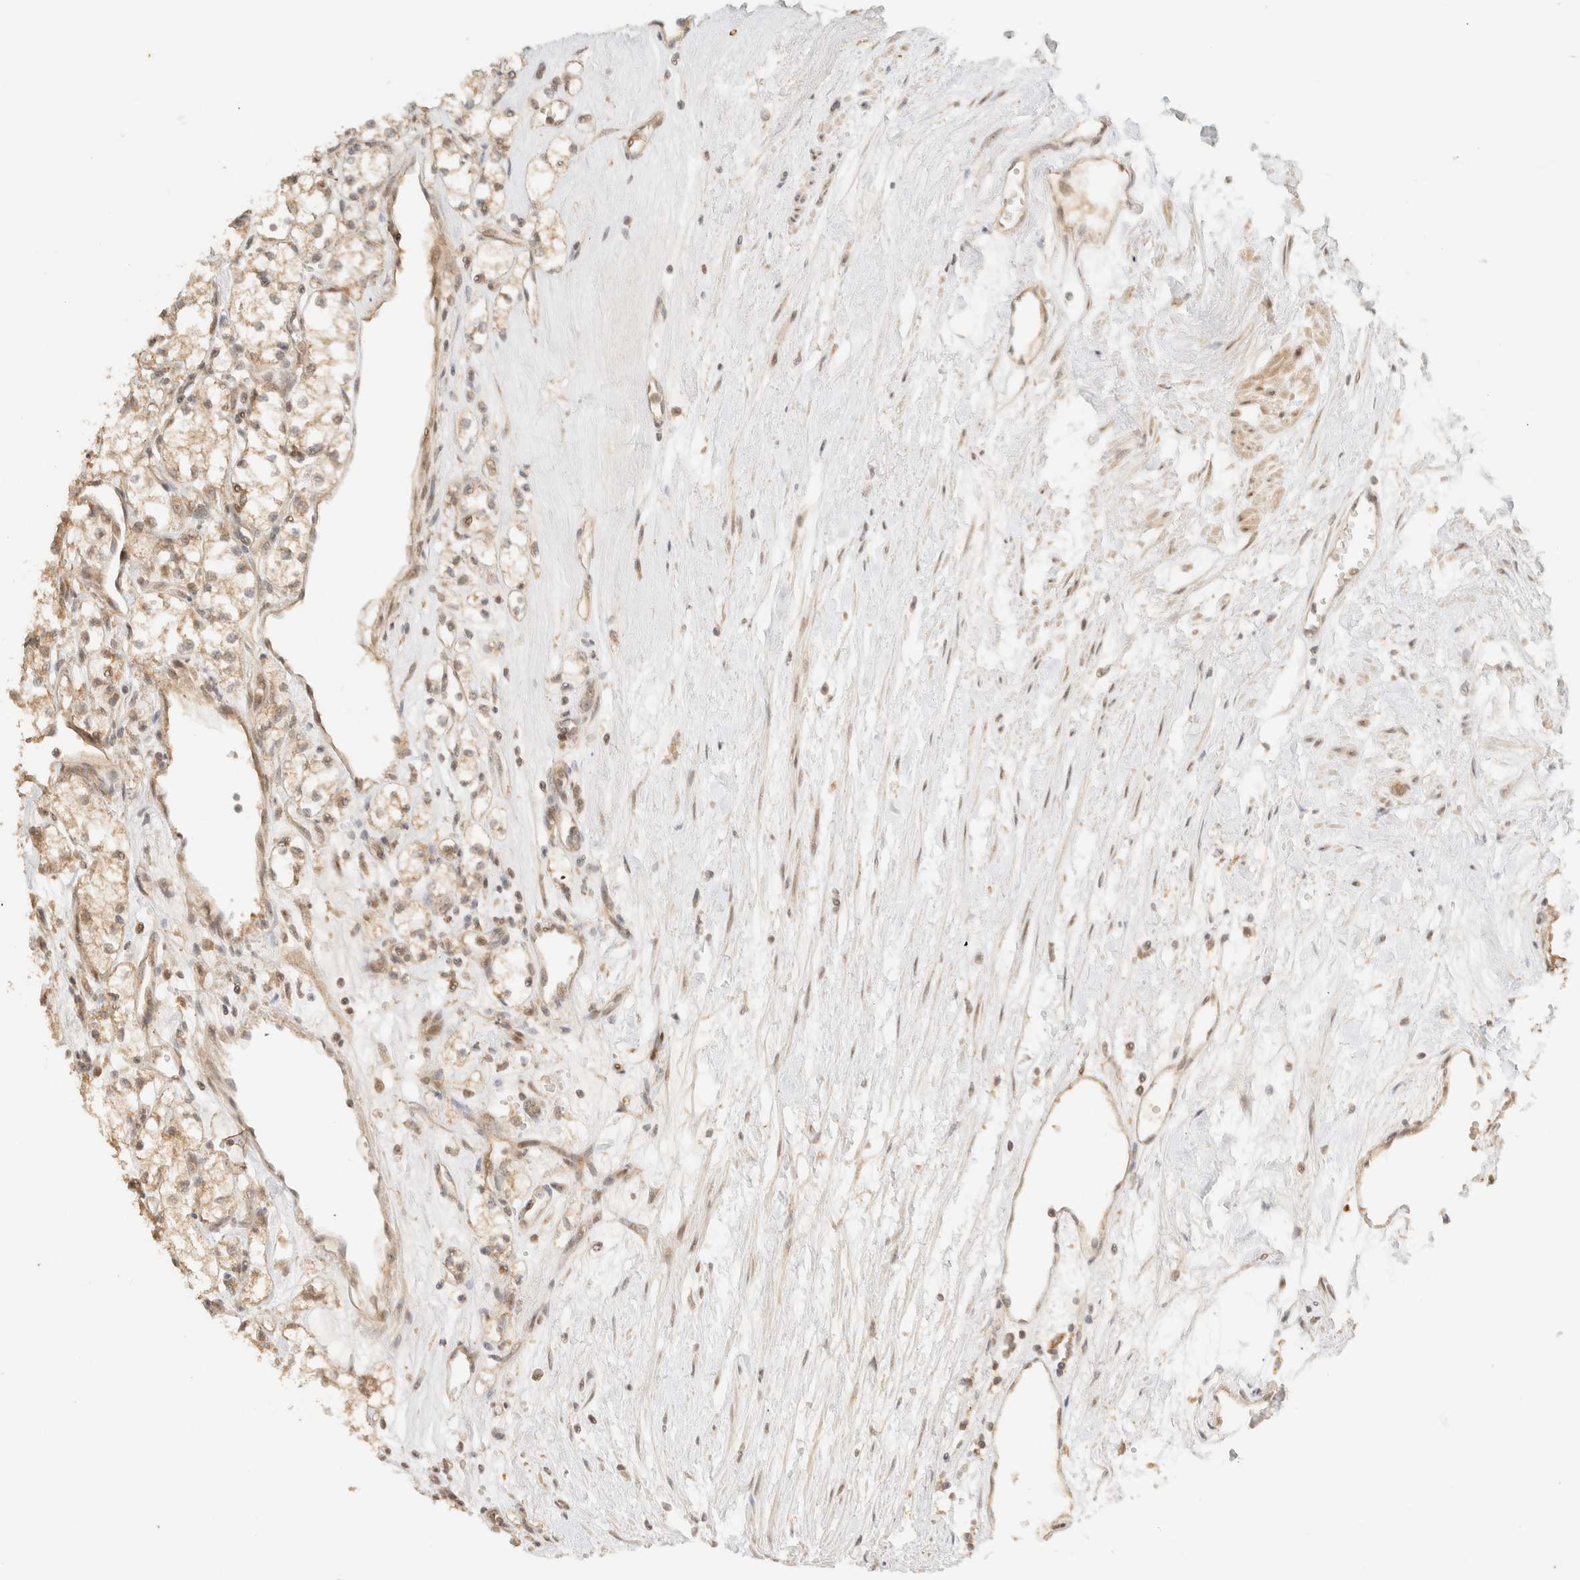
{"staining": {"intensity": "weak", "quantity": "<25%", "location": "cytoplasmic/membranous"}, "tissue": "renal cancer", "cell_type": "Tumor cells", "image_type": "cancer", "snomed": [{"axis": "morphology", "description": "Adenocarcinoma, NOS"}, {"axis": "topography", "description": "Kidney"}], "caption": "A micrograph of renal adenocarcinoma stained for a protein demonstrates no brown staining in tumor cells. Brightfield microscopy of immunohistochemistry (IHC) stained with DAB (3,3'-diaminobenzidine) (brown) and hematoxylin (blue), captured at high magnification.", "gene": "ZBTB34", "patient": {"sex": "male", "age": 59}}